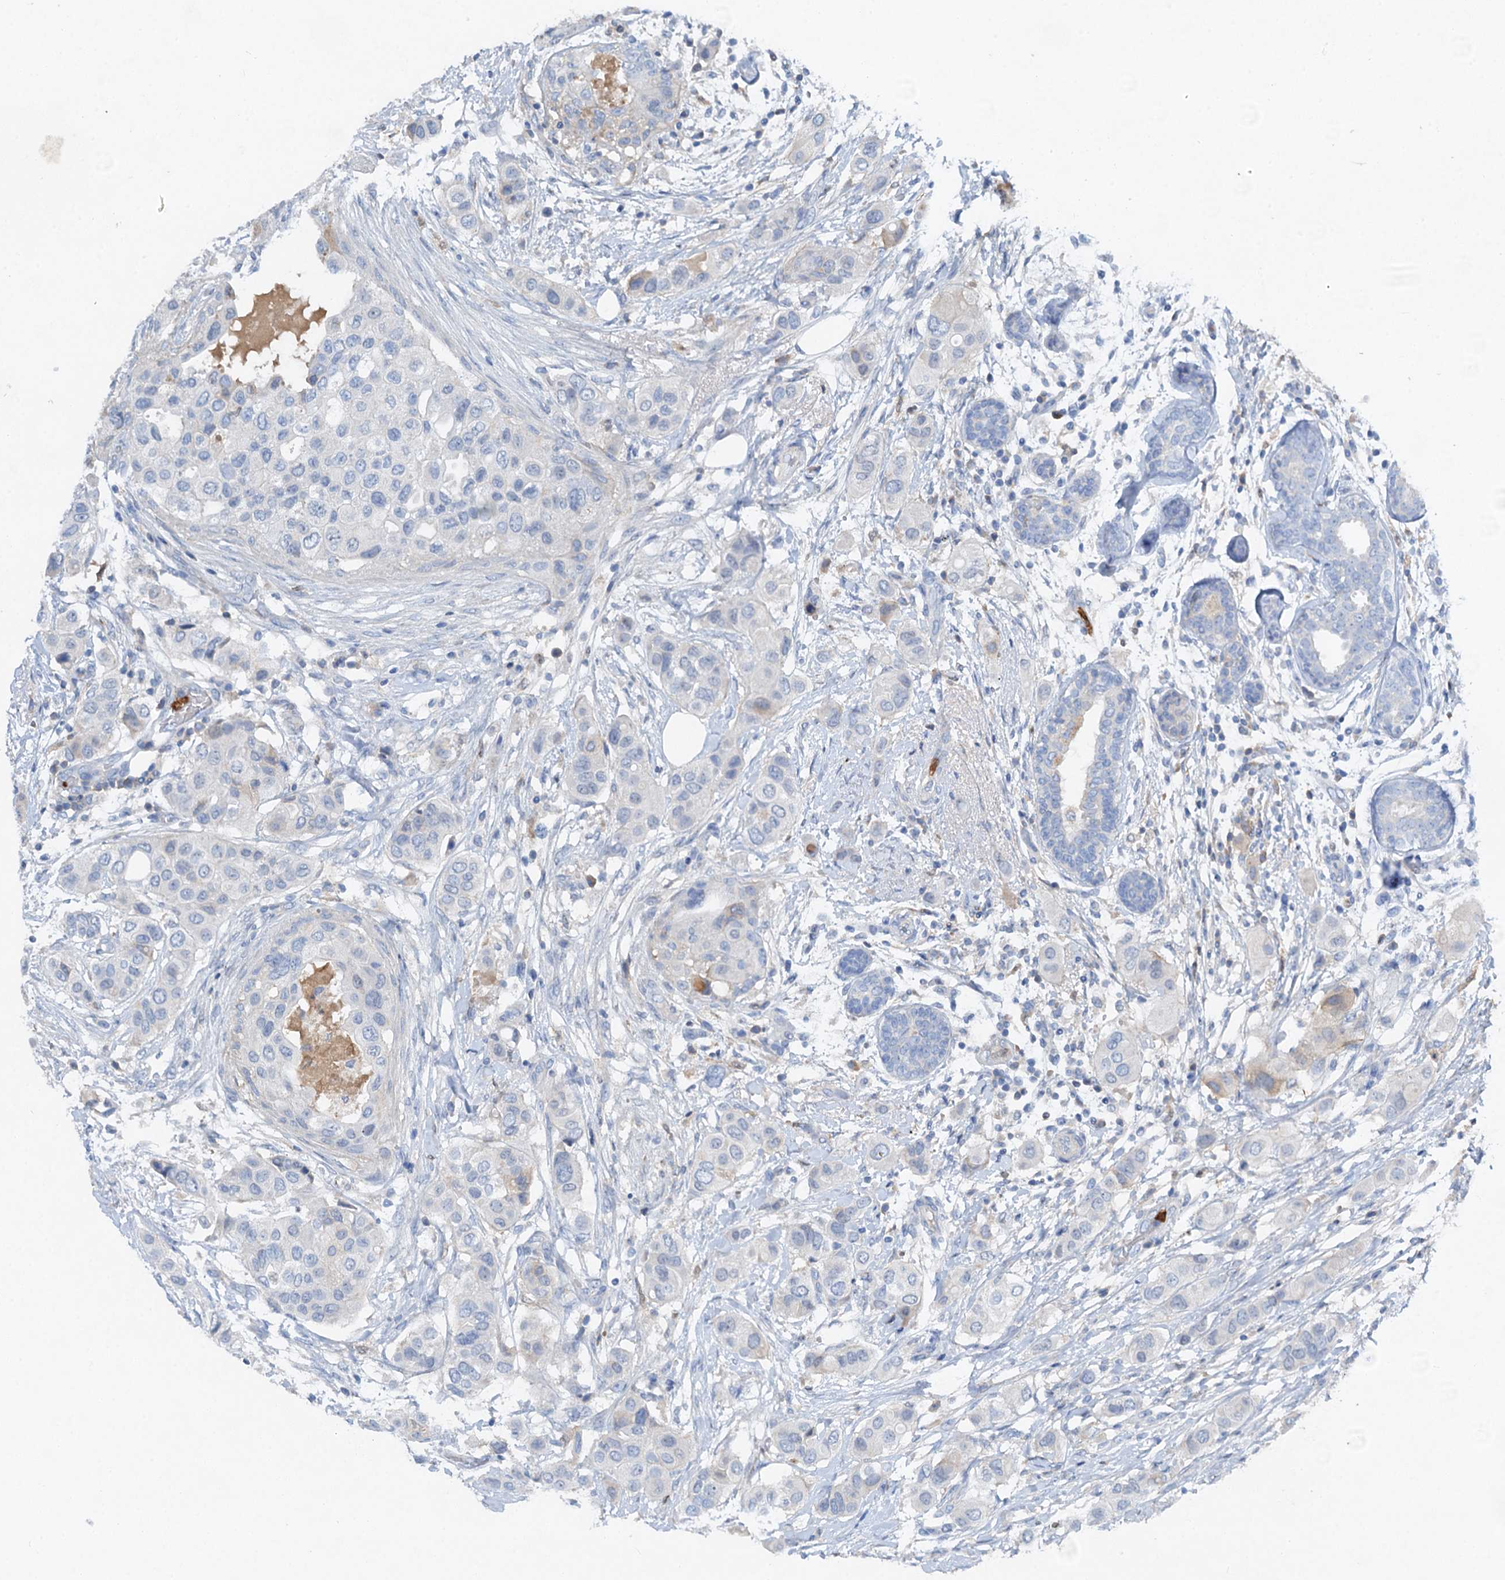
{"staining": {"intensity": "negative", "quantity": "none", "location": "none"}, "tissue": "breast cancer", "cell_type": "Tumor cells", "image_type": "cancer", "snomed": [{"axis": "morphology", "description": "Lobular carcinoma"}, {"axis": "topography", "description": "Breast"}], "caption": "Tumor cells show no significant positivity in lobular carcinoma (breast).", "gene": "OTOA", "patient": {"sex": "female", "age": 51}}